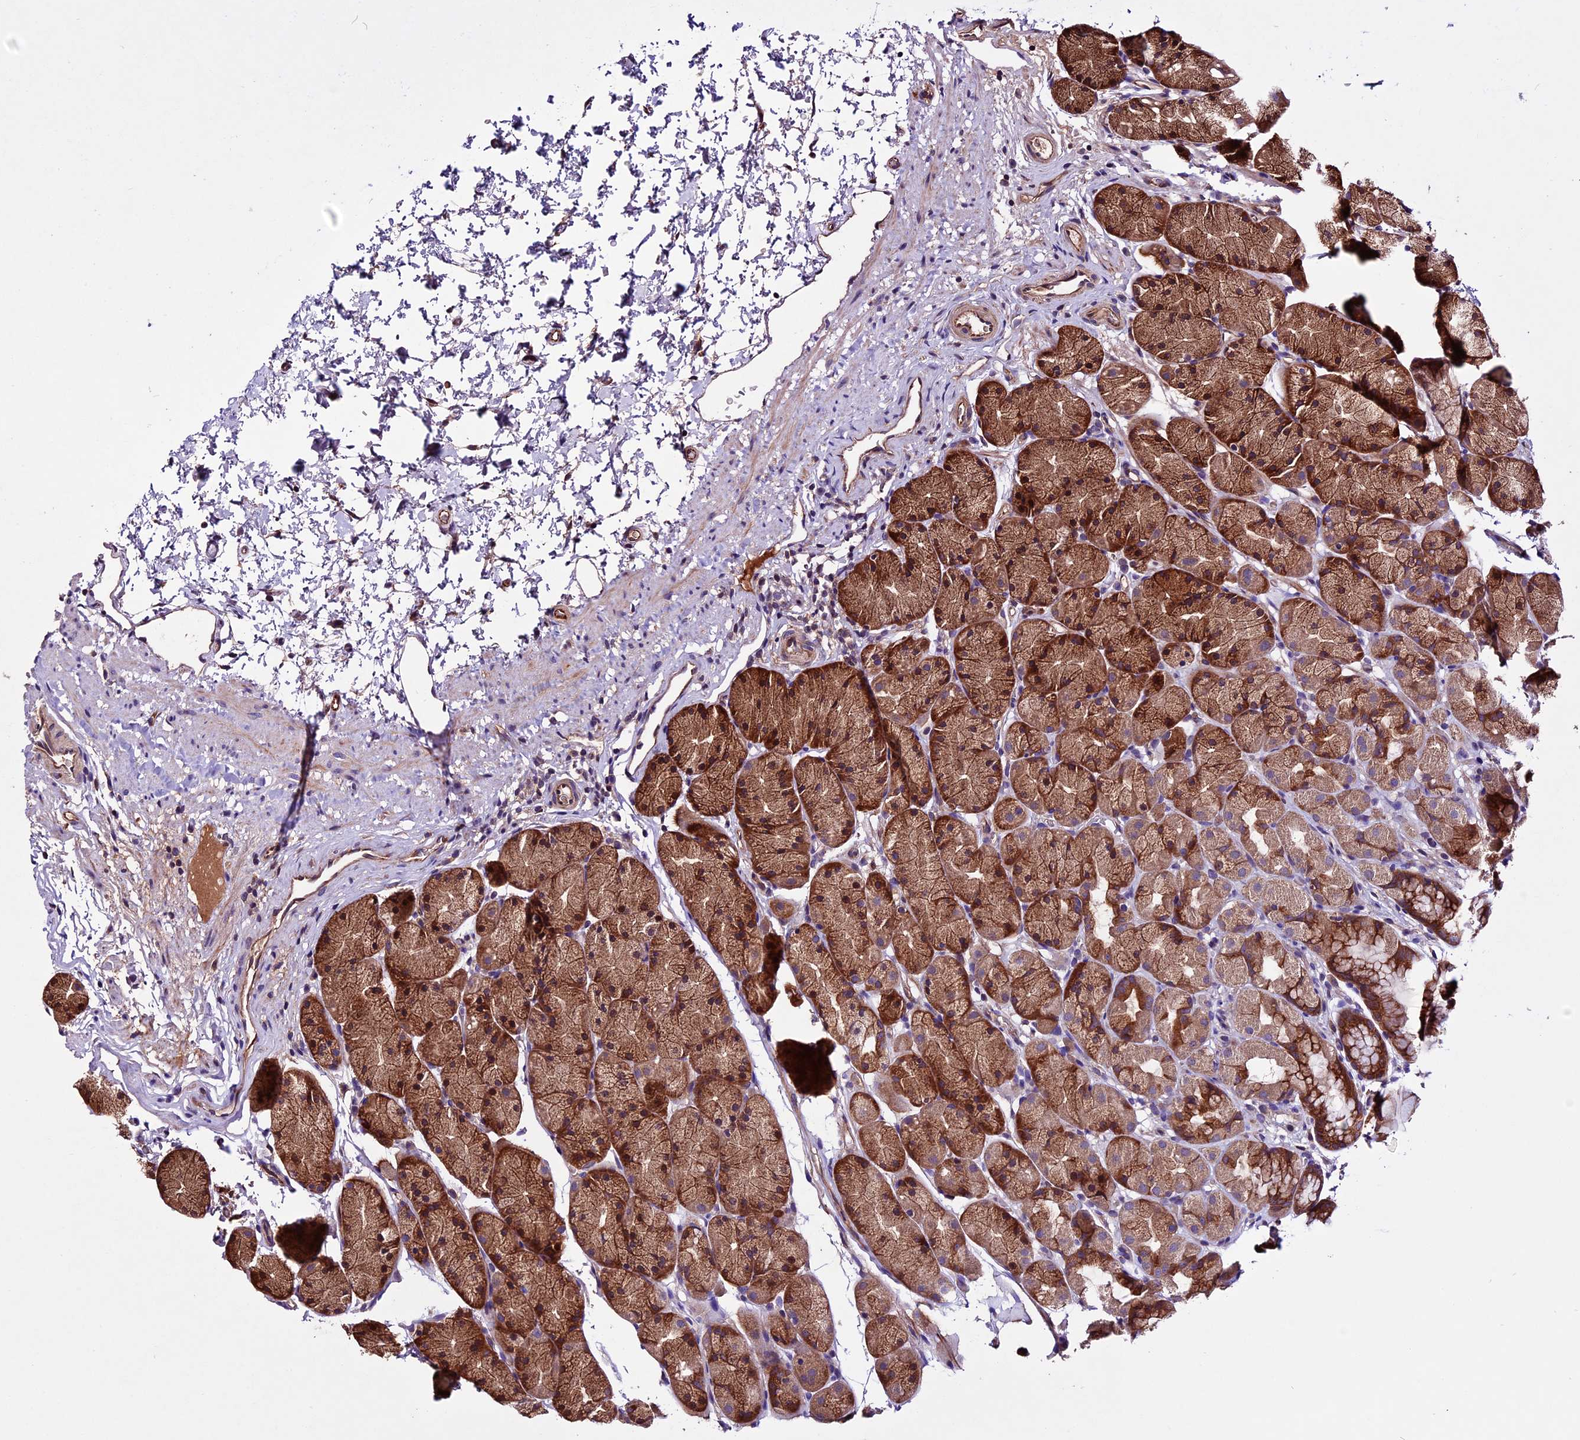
{"staining": {"intensity": "strong", "quantity": ">75%", "location": "cytoplasmic/membranous"}, "tissue": "stomach", "cell_type": "Glandular cells", "image_type": "normal", "snomed": [{"axis": "morphology", "description": "Normal tissue, NOS"}, {"axis": "topography", "description": "Stomach, upper"}, {"axis": "topography", "description": "Stomach"}], "caption": "A brown stain labels strong cytoplasmic/membranous expression of a protein in glandular cells of benign human stomach. (DAB (3,3'-diaminobenzidine) IHC, brown staining for protein, blue staining for nuclei).", "gene": "RINL", "patient": {"sex": "male", "age": 47}}